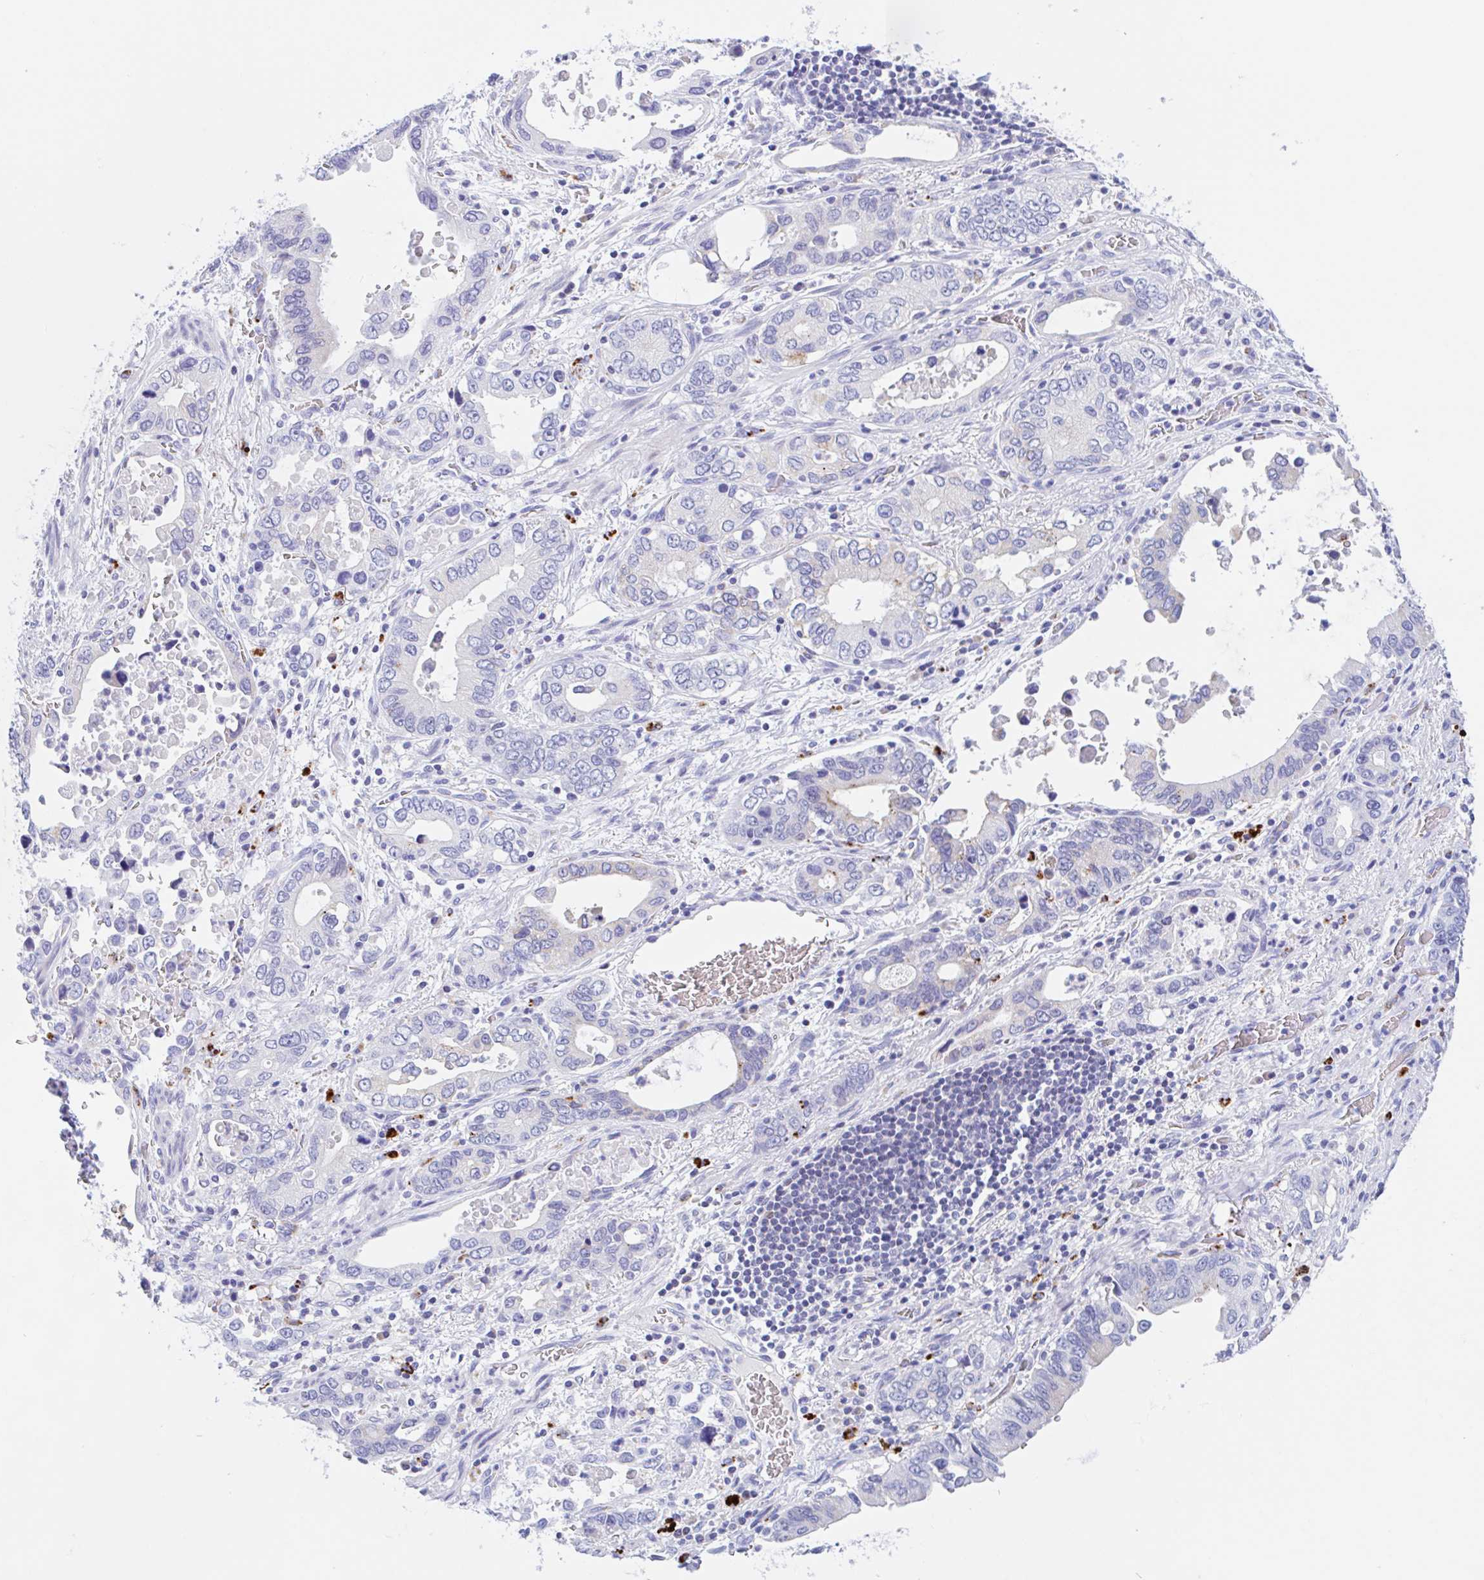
{"staining": {"intensity": "negative", "quantity": "none", "location": "none"}, "tissue": "stomach cancer", "cell_type": "Tumor cells", "image_type": "cancer", "snomed": [{"axis": "morphology", "description": "Adenocarcinoma, NOS"}, {"axis": "topography", "description": "Stomach, upper"}], "caption": "A histopathology image of stomach cancer stained for a protein demonstrates no brown staining in tumor cells. (Stains: DAB immunohistochemistry with hematoxylin counter stain, Microscopy: brightfield microscopy at high magnification).", "gene": "ANKRD9", "patient": {"sex": "male", "age": 74}}